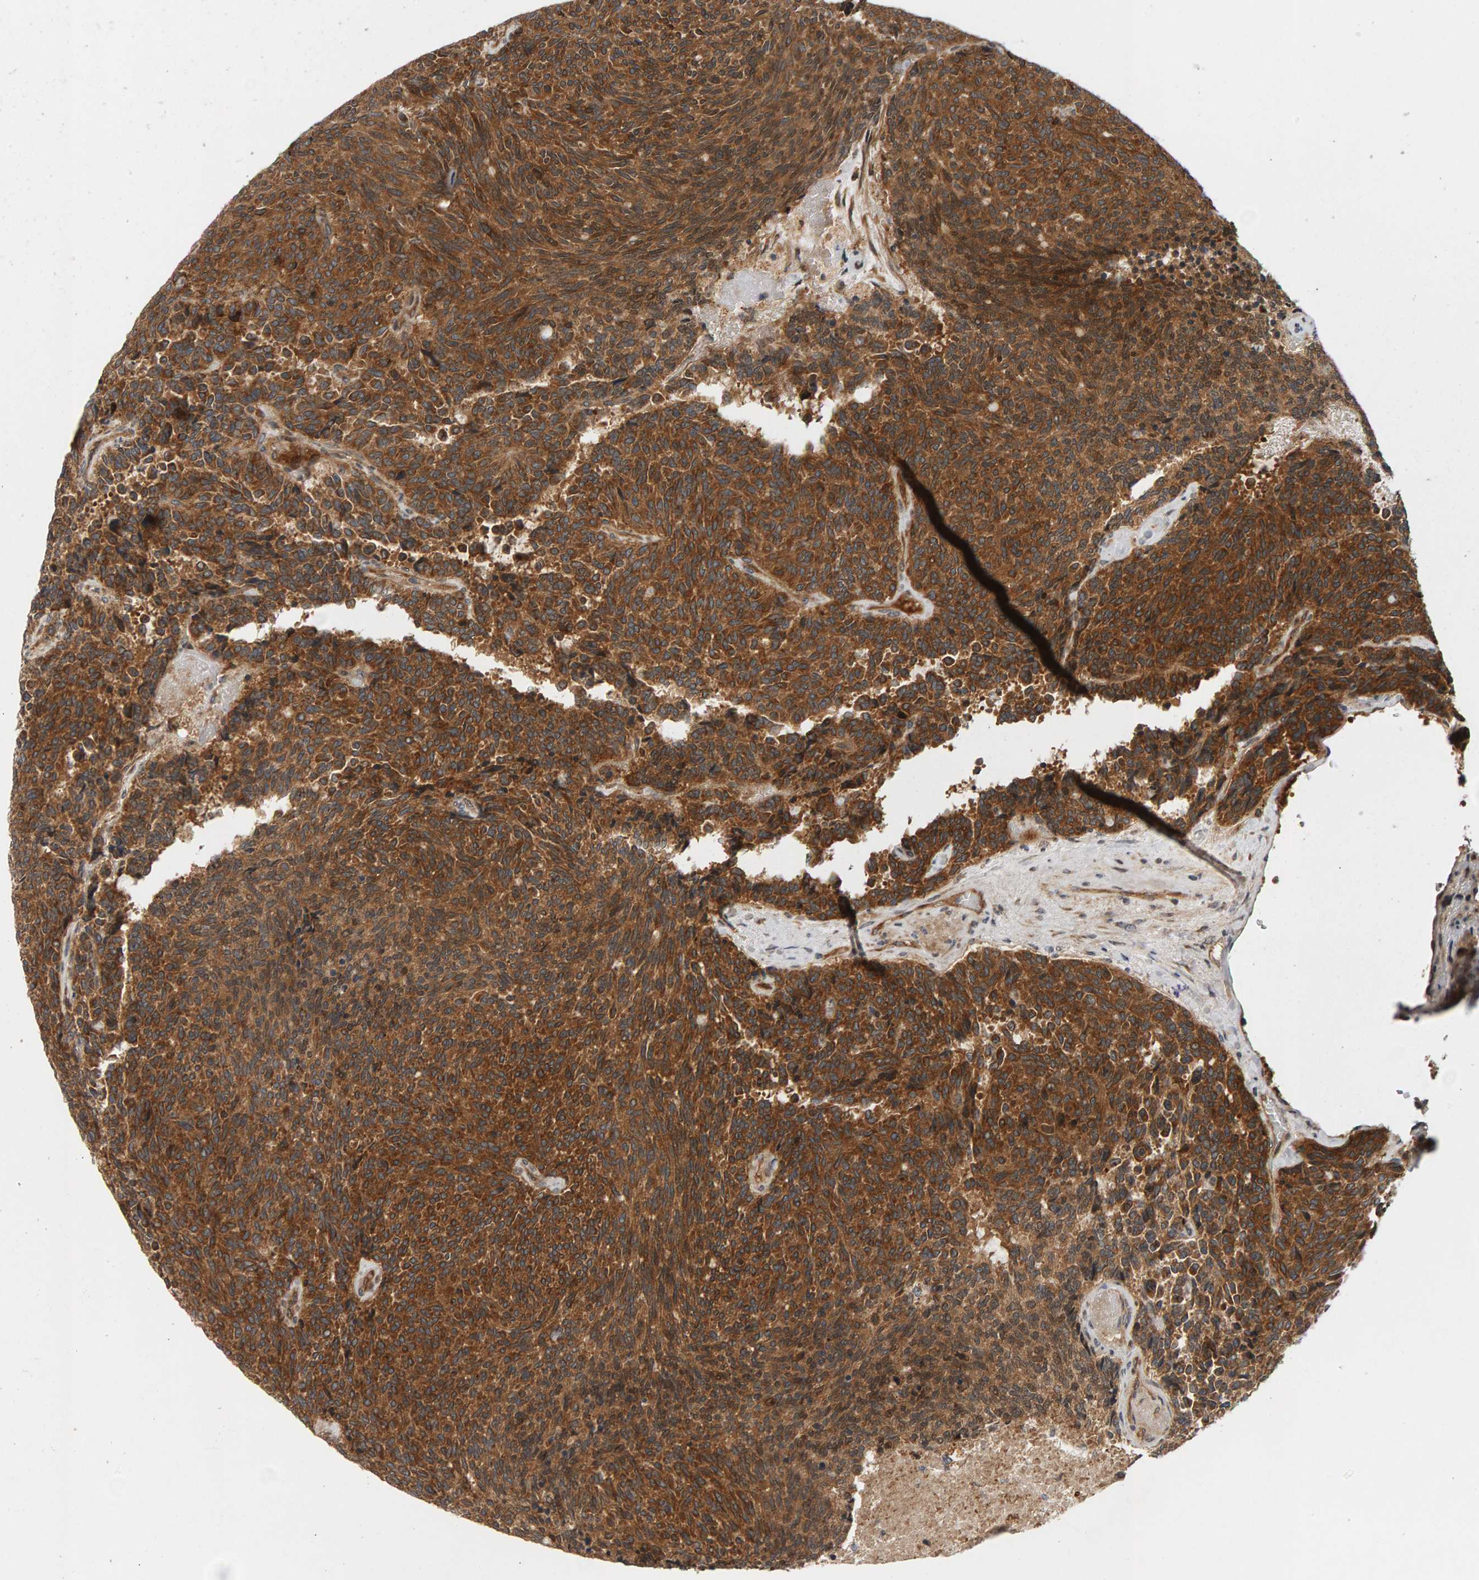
{"staining": {"intensity": "strong", "quantity": ">75%", "location": "cytoplasmic/membranous"}, "tissue": "carcinoid", "cell_type": "Tumor cells", "image_type": "cancer", "snomed": [{"axis": "morphology", "description": "Carcinoid, malignant, NOS"}, {"axis": "topography", "description": "Pancreas"}], "caption": "The immunohistochemical stain highlights strong cytoplasmic/membranous staining in tumor cells of carcinoid tissue.", "gene": "BAHCC1", "patient": {"sex": "female", "age": 54}}